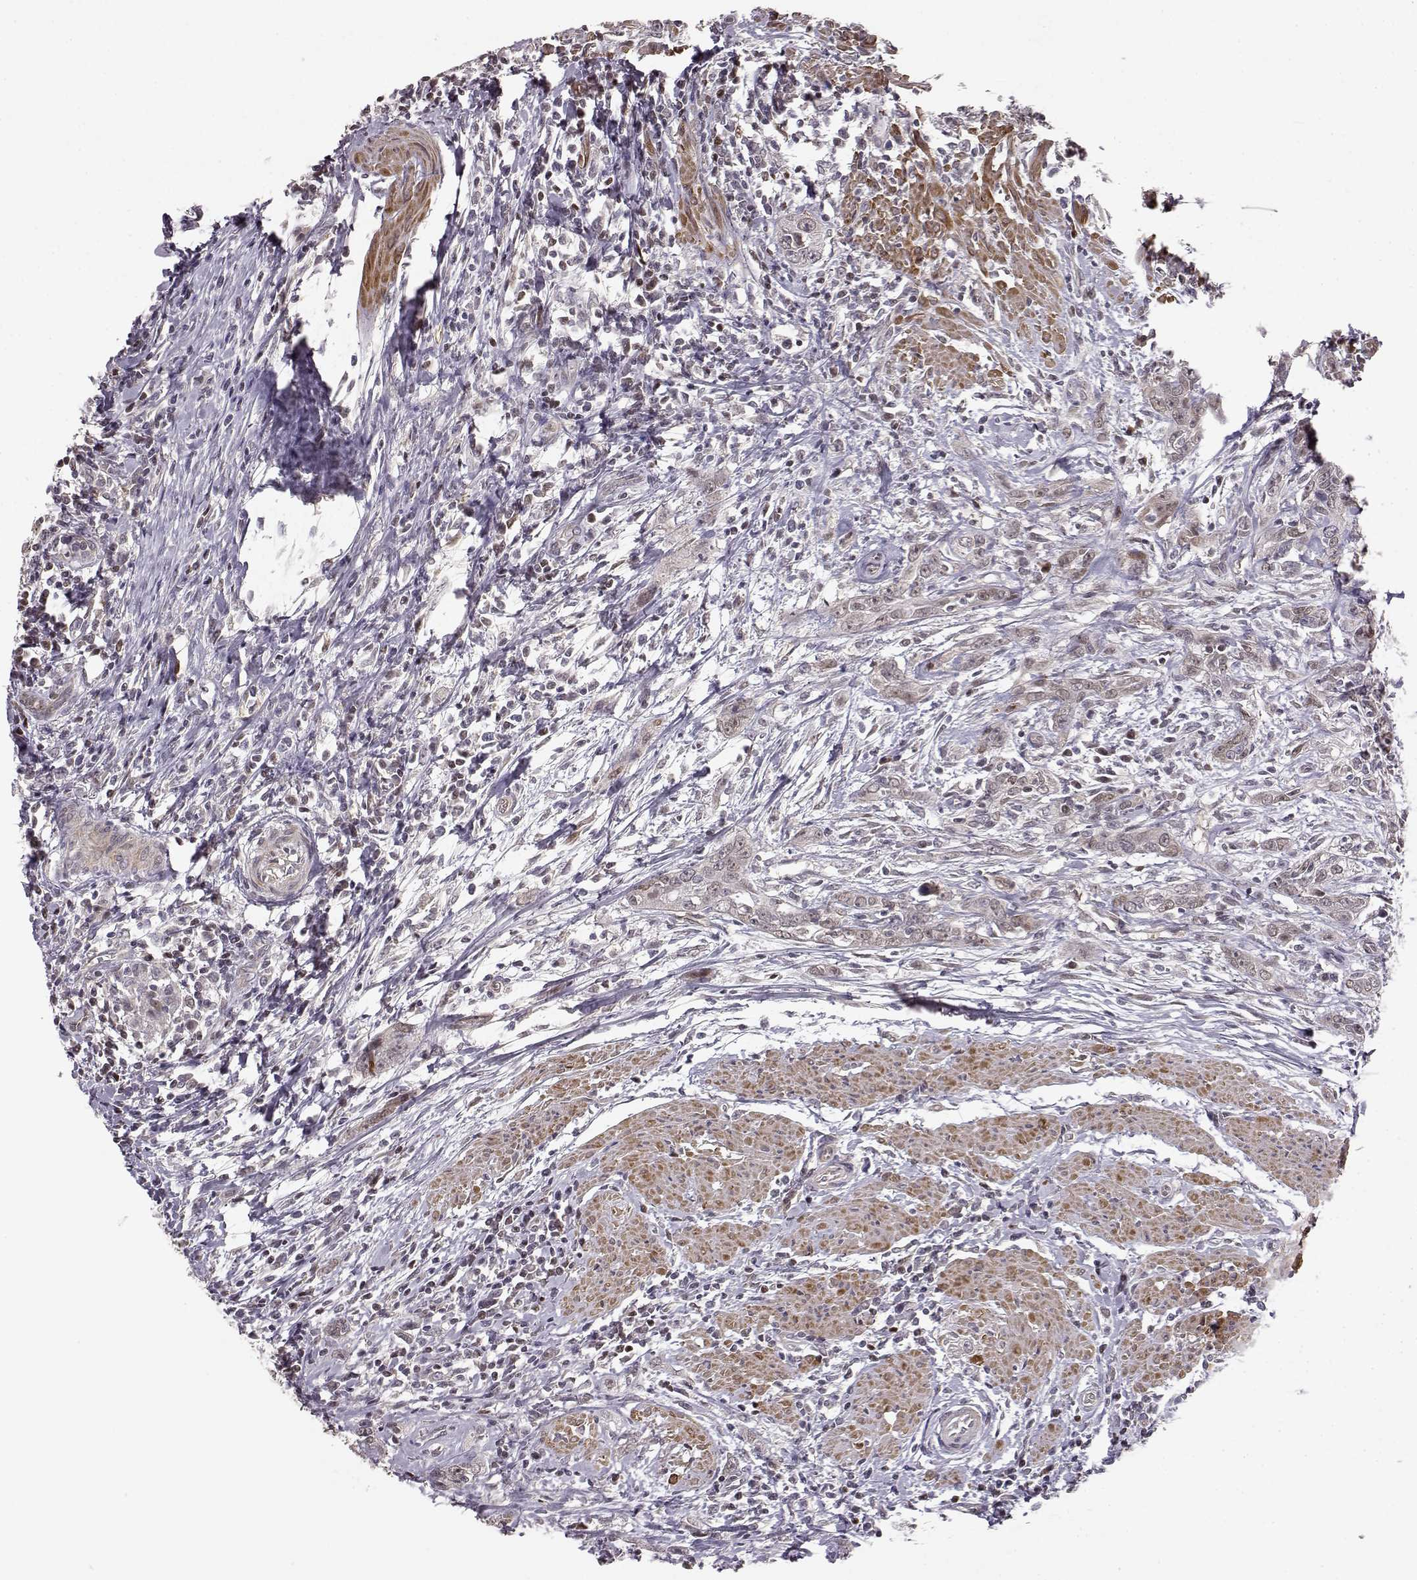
{"staining": {"intensity": "negative", "quantity": "none", "location": "none"}, "tissue": "urothelial cancer", "cell_type": "Tumor cells", "image_type": "cancer", "snomed": [{"axis": "morphology", "description": "Urothelial carcinoma, High grade"}, {"axis": "topography", "description": "Urinary bladder"}], "caption": "A photomicrograph of urothelial carcinoma (high-grade) stained for a protein demonstrates no brown staining in tumor cells.", "gene": "BACH2", "patient": {"sex": "male", "age": 83}}